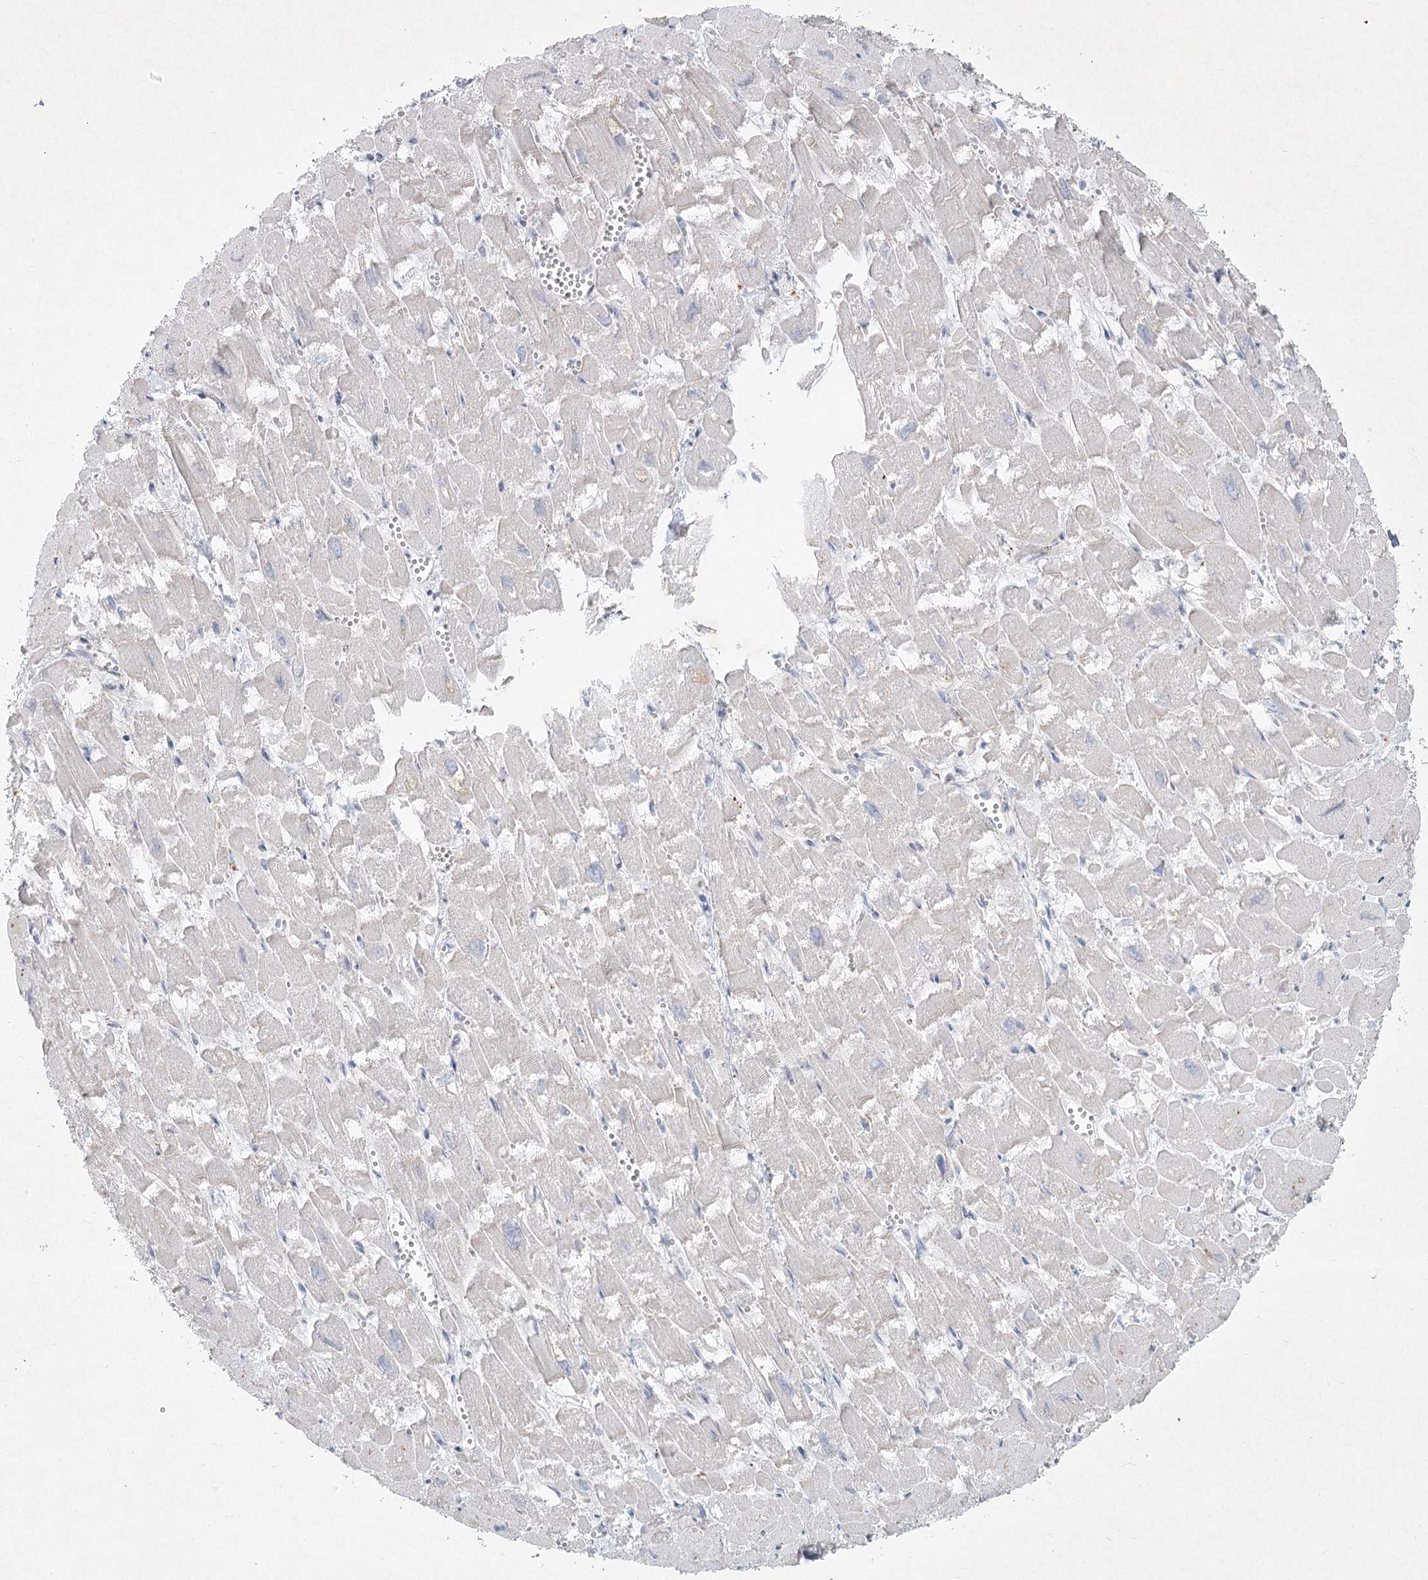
{"staining": {"intensity": "negative", "quantity": "none", "location": "none"}, "tissue": "heart muscle", "cell_type": "Cardiomyocytes", "image_type": "normal", "snomed": [{"axis": "morphology", "description": "Normal tissue, NOS"}, {"axis": "topography", "description": "Heart"}], "caption": "This is an immunohistochemistry image of unremarkable heart muscle. There is no expression in cardiomyocytes.", "gene": "FAM110C", "patient": {"sex": "male", "age": 54}}